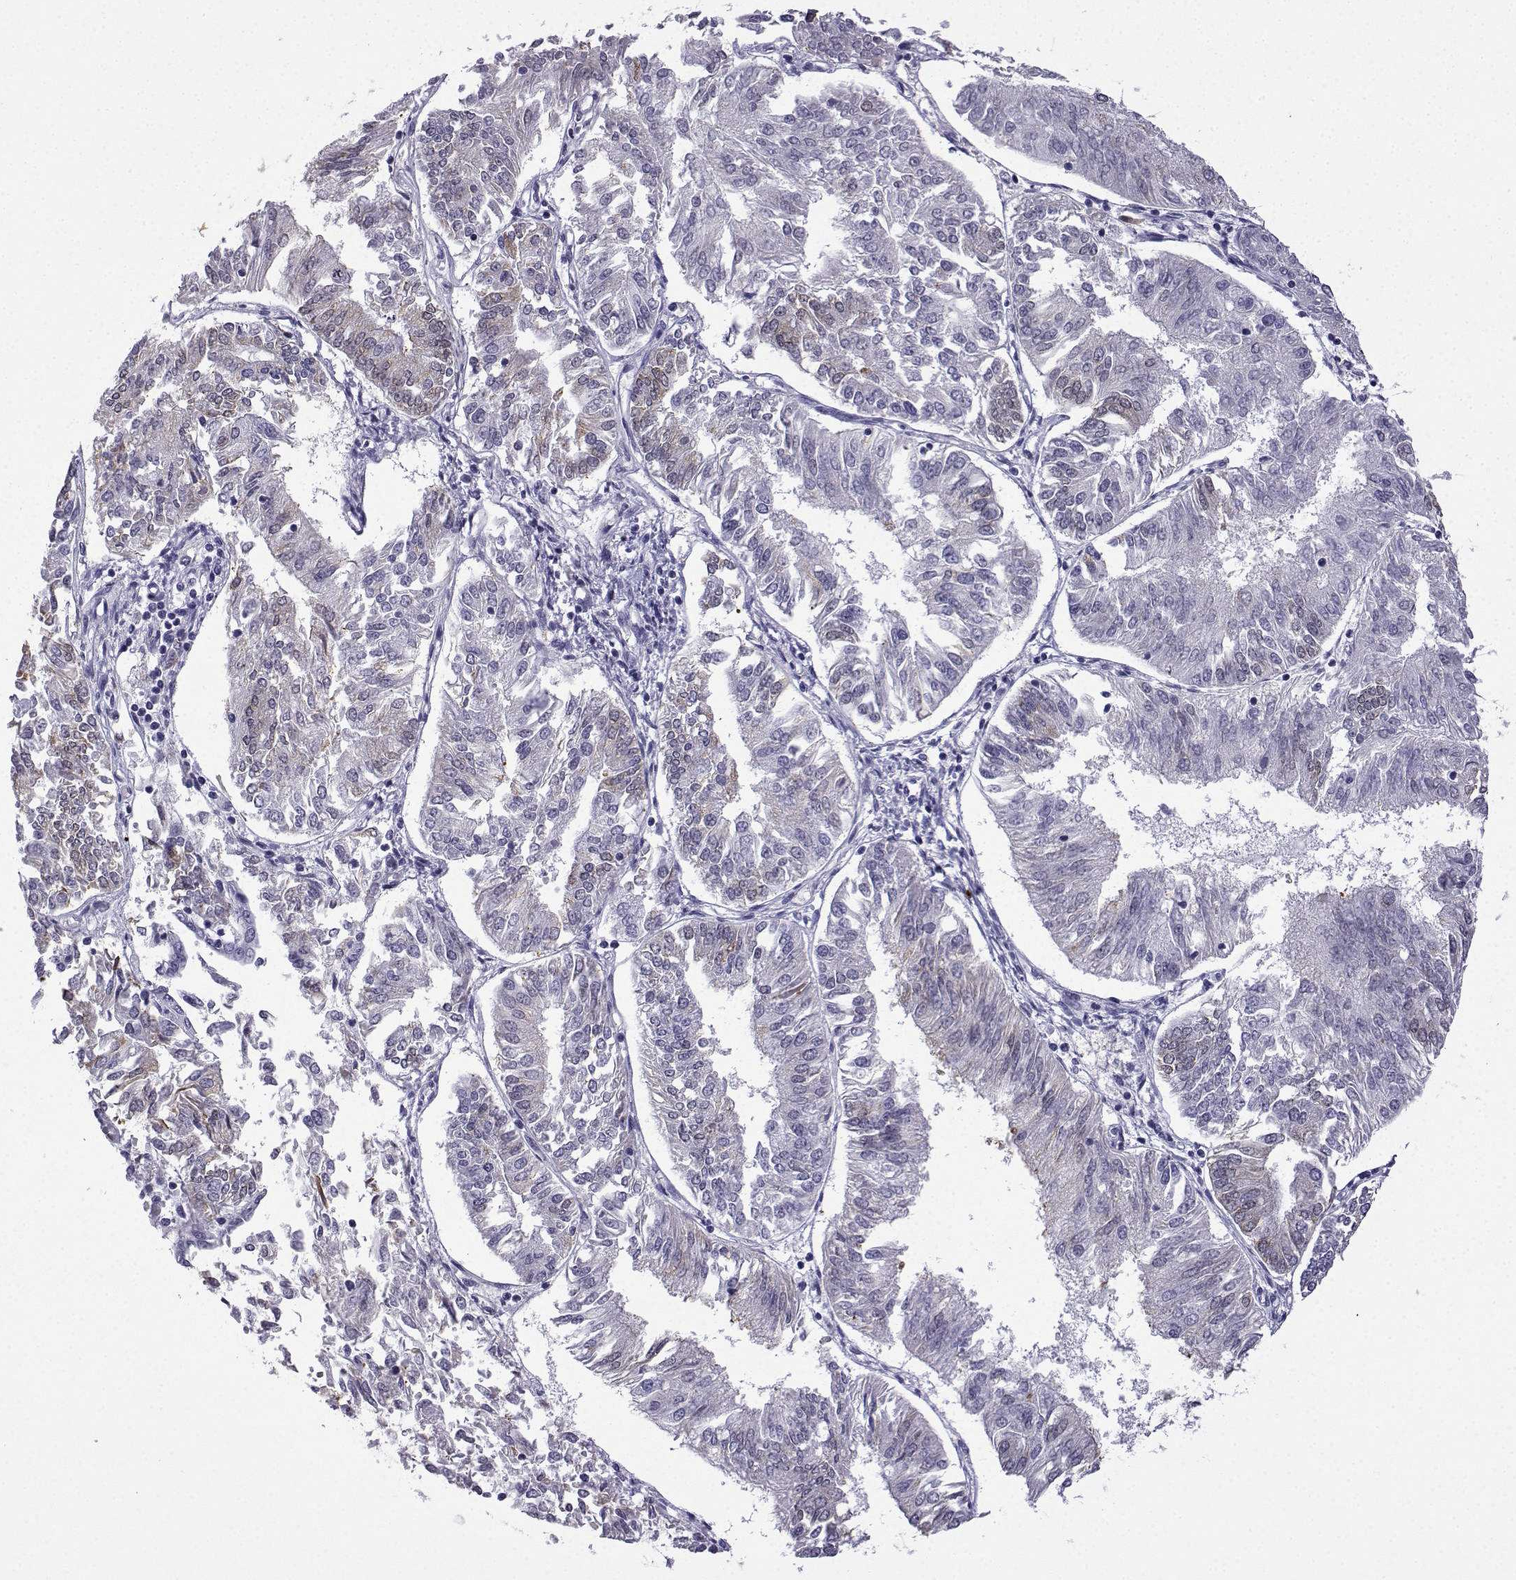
{"staining": {"intensity": "weak", "quantity": "<25%", "location": "cytoplasmic/membranous"}, "tissue": "endometrial cancer", "cell_type": "Tumor cells", "image_type": "cancer", "snomed": [{"axis": "morphology", "description": "Adenocarcinoma, NOS"}, {"axis": "topography", "description": "Endometrium"}], "caption": "The histopathology image demonstrates no significant expression in tumor cells of endometrial adenocarcinoma.", "gene": "MRGBP", "patient": {"sex": "female", "age": 58}}